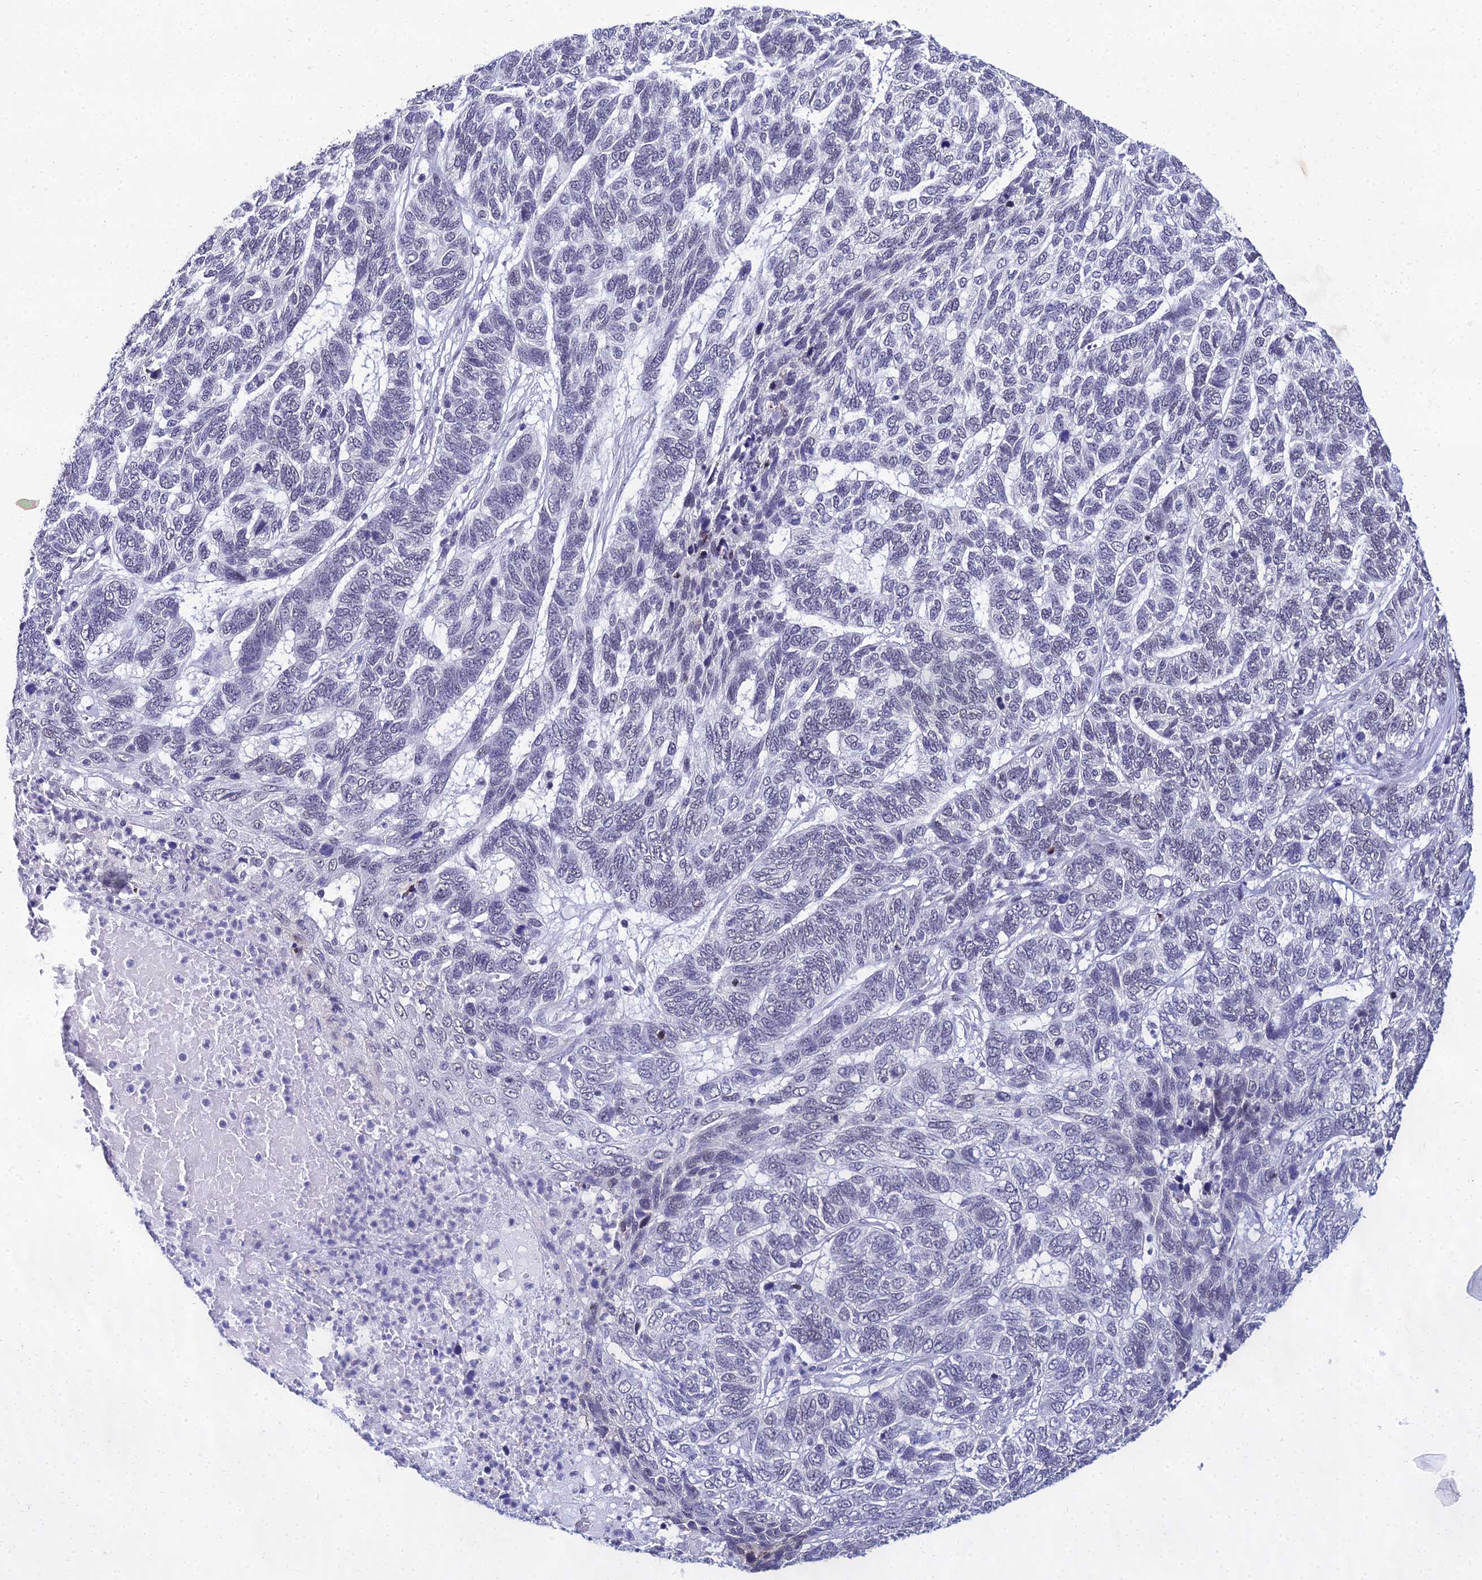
{"staining": {"intensity": "negative", "quantity": "none", "location": "none"}, "tissue": "skin cancer", "cell_type": "Tumor cells", "image_type": "cancer", "snomed": [{"axis": "morphology", "description": "Basal cell carcinoma"}, {"axis": "topography", "description": "Skin"}], "caption": "High power microscopy micrograph of an immunohistochemistry image of skin cancer, revealing no significant expression in tumor cells.", "gene": "PPP4R2", "patient": {"sex": "female", "age": 65}}